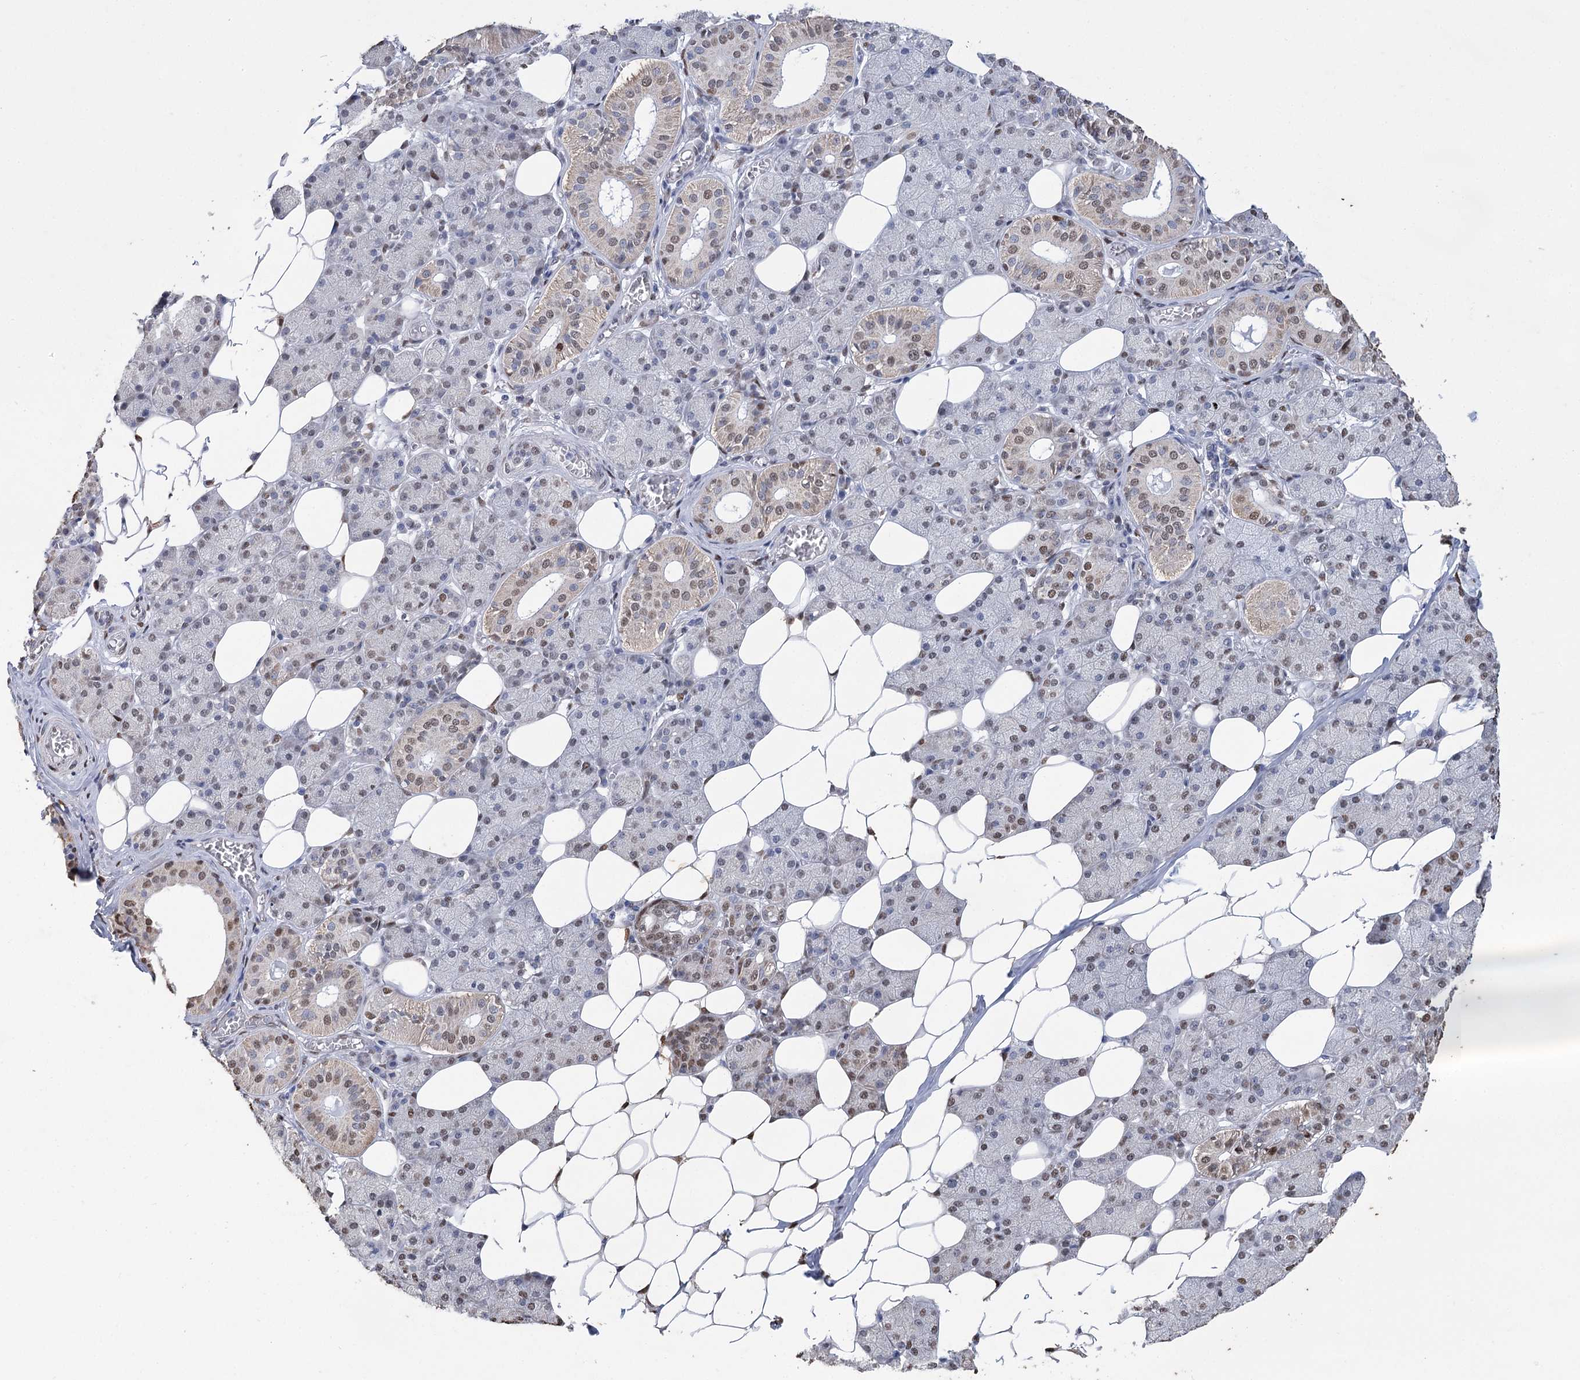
{"staining": {"intensity": "weak", "quantity": "<25%", "location": "cytoplasmic/membranous,nuclear"}, "tissue": "salivary gland", "cell_type": "Glandular cells", "image_type": "normal", "snomed": [{"axis": "morphology", "description": "Normal tissue, NOS"}, {"axis": "topography", "description": "Salivary gland"}], "caption": "IHC of normal human salivary gland reveals no staining in glandular cells. Brightfield microscopy of immunohistochemistry stained with DAB (3,3'-diaminobenzidine) (brown) and hematoxylin (blue), captured at high magnification.", "gene": "NFU1", "patient": {"sex": "female", "age": 33}}